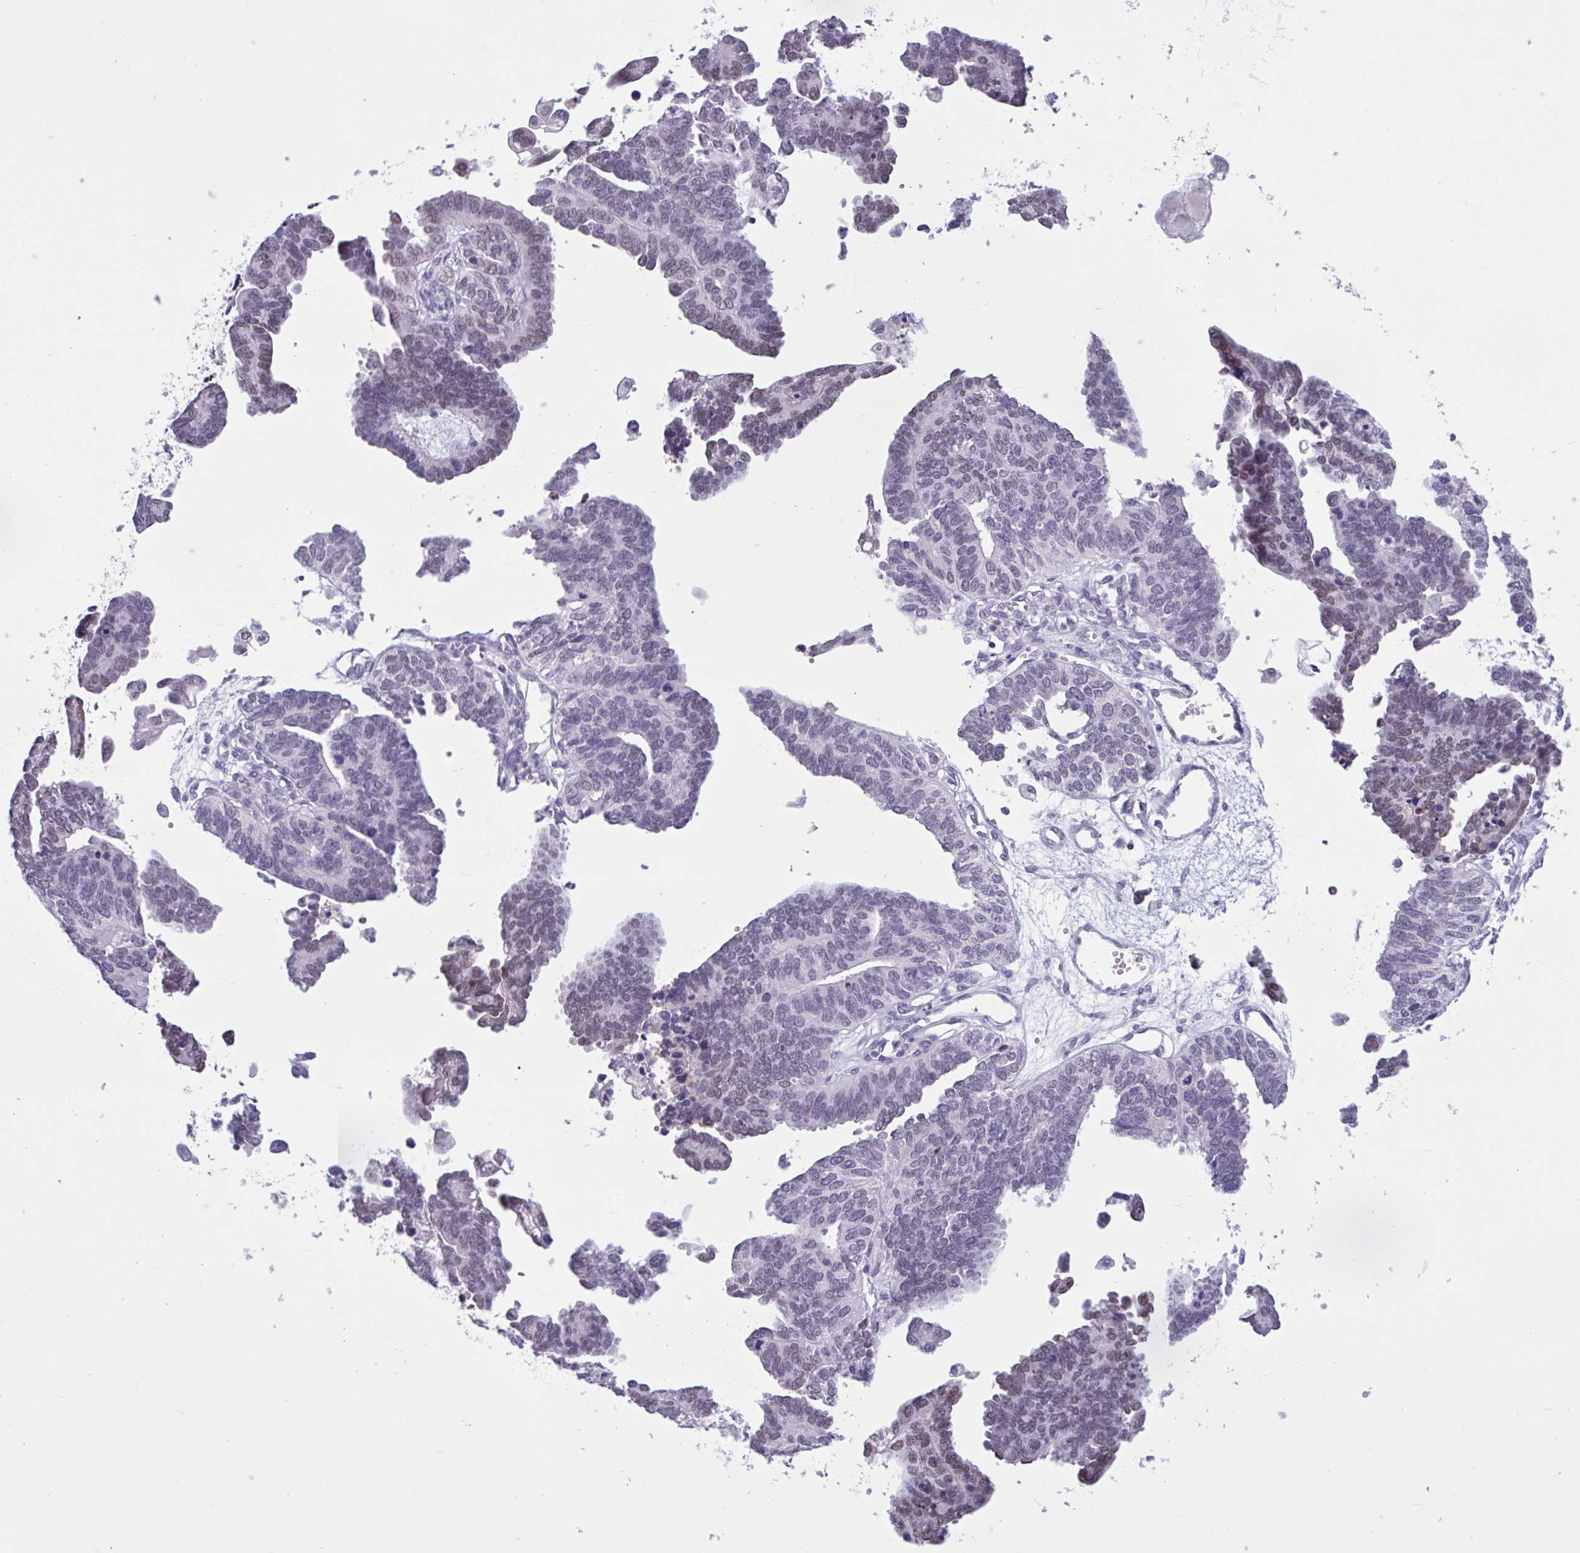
{"staining": {"intensity": "negative", "quantity": "none", "location": "none"}, "tissue": "ovarian cancer", "cell_type": "Tumor cells", "image_type": "cancer", "snomed": [{"axis": "morphology", "description": "Cystadenocarcinoma, serous, NOS"}, {"axis": "topography", "description": "Ovary"}], "caption": "Immunohistochemistry (IHC) photomicrograph of human ovarian cancer stained for a protein (brown), which shows no staining in tumor cells.", "gene": "RBL1", "patient": {"sex": "female", "age": 51}}